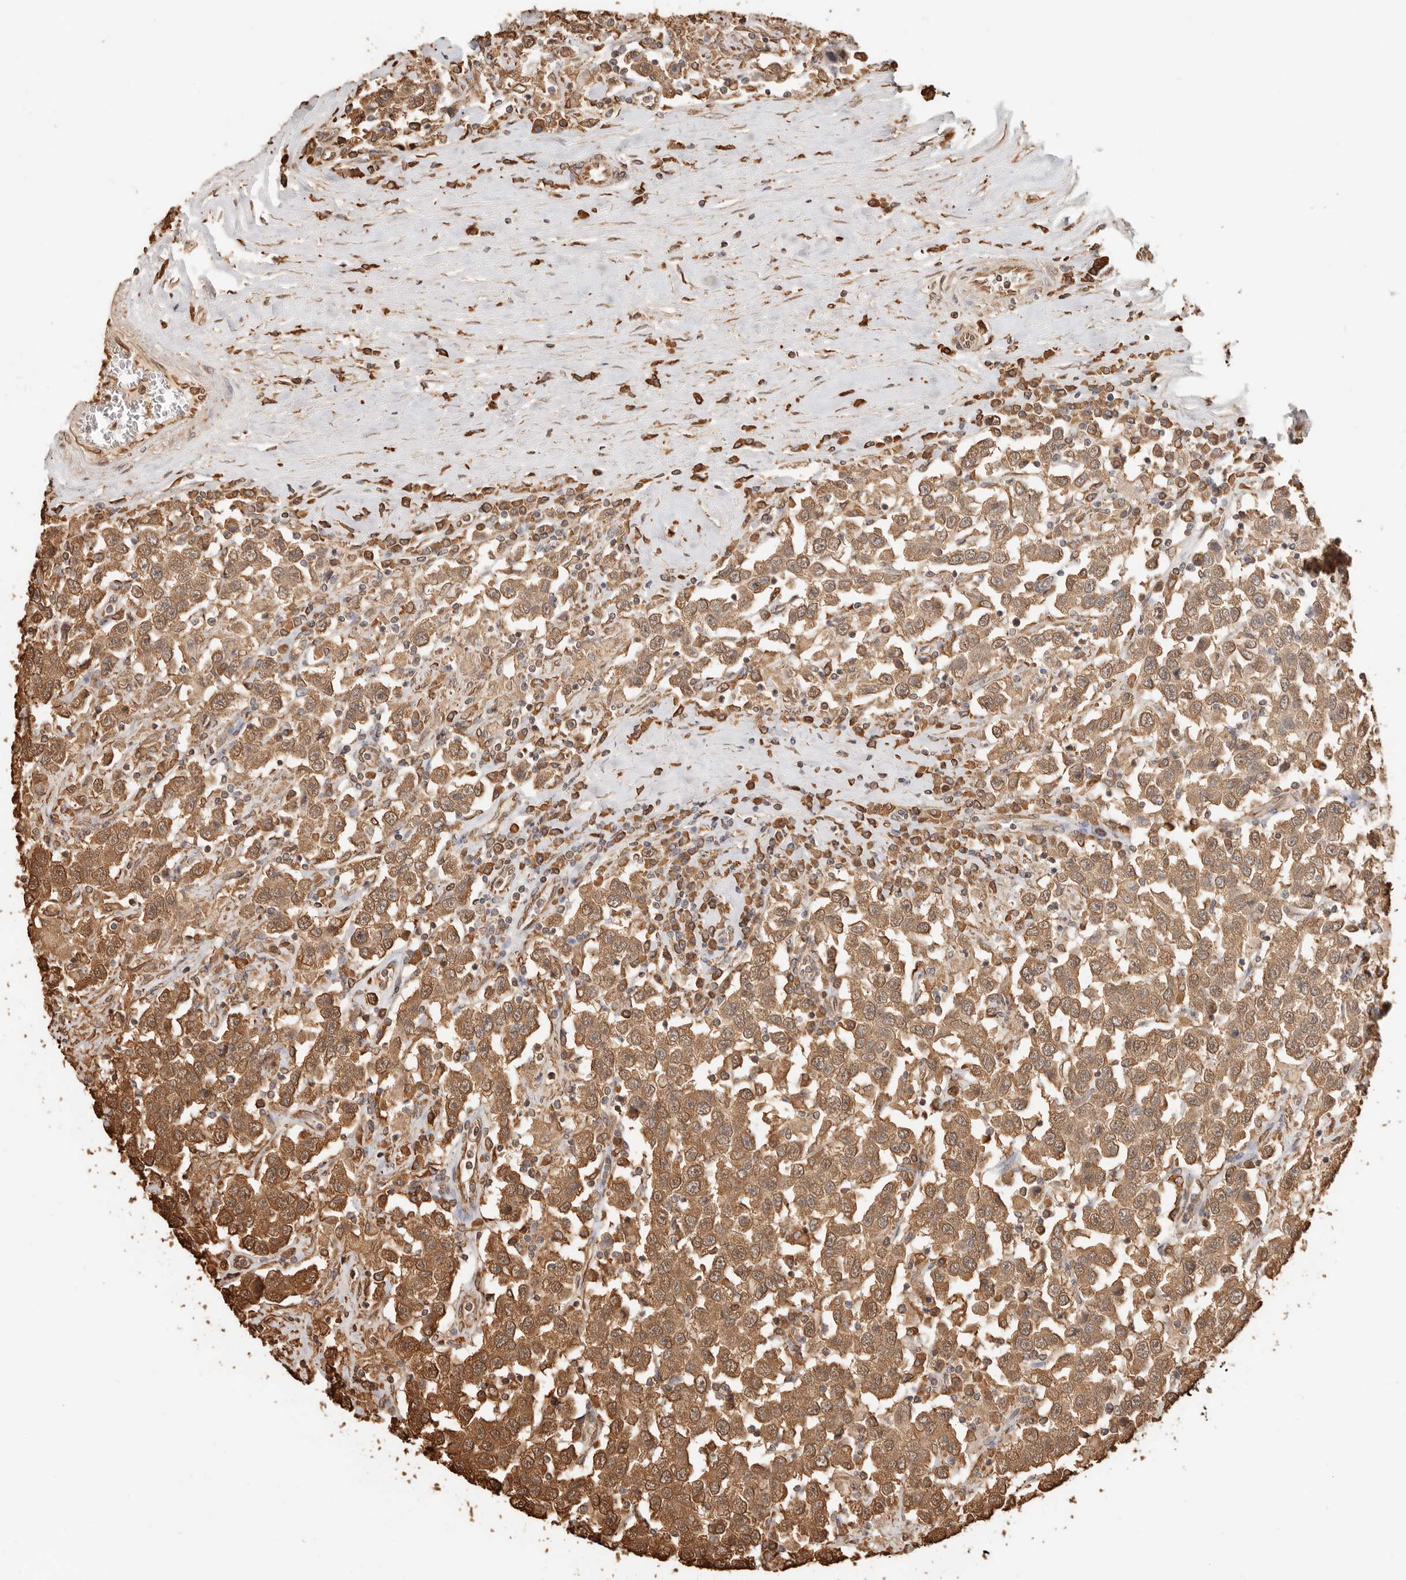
{"staining": {"intensity": "moderate", "quantity": ">75%", "location": "cytoplasmic/membranous"}, "tissue": "testis cancer", "cell_type": "Tumor cells", "image_type": "cancer", "snomed": [{"axis": "morphology", "description": "Seminoma, NOS"}, {"axis": "topography", "description": "Testis"}], "caption": "A histopathology image showing moderate cytoplasmic/membranous staining in about >75% of tumor cells in testis cancer (seminoma), as visualized by brown immunohistochemical staining.", "gene": "ARHGEF10L", "patient": {"sex": "male", "age": 41}}